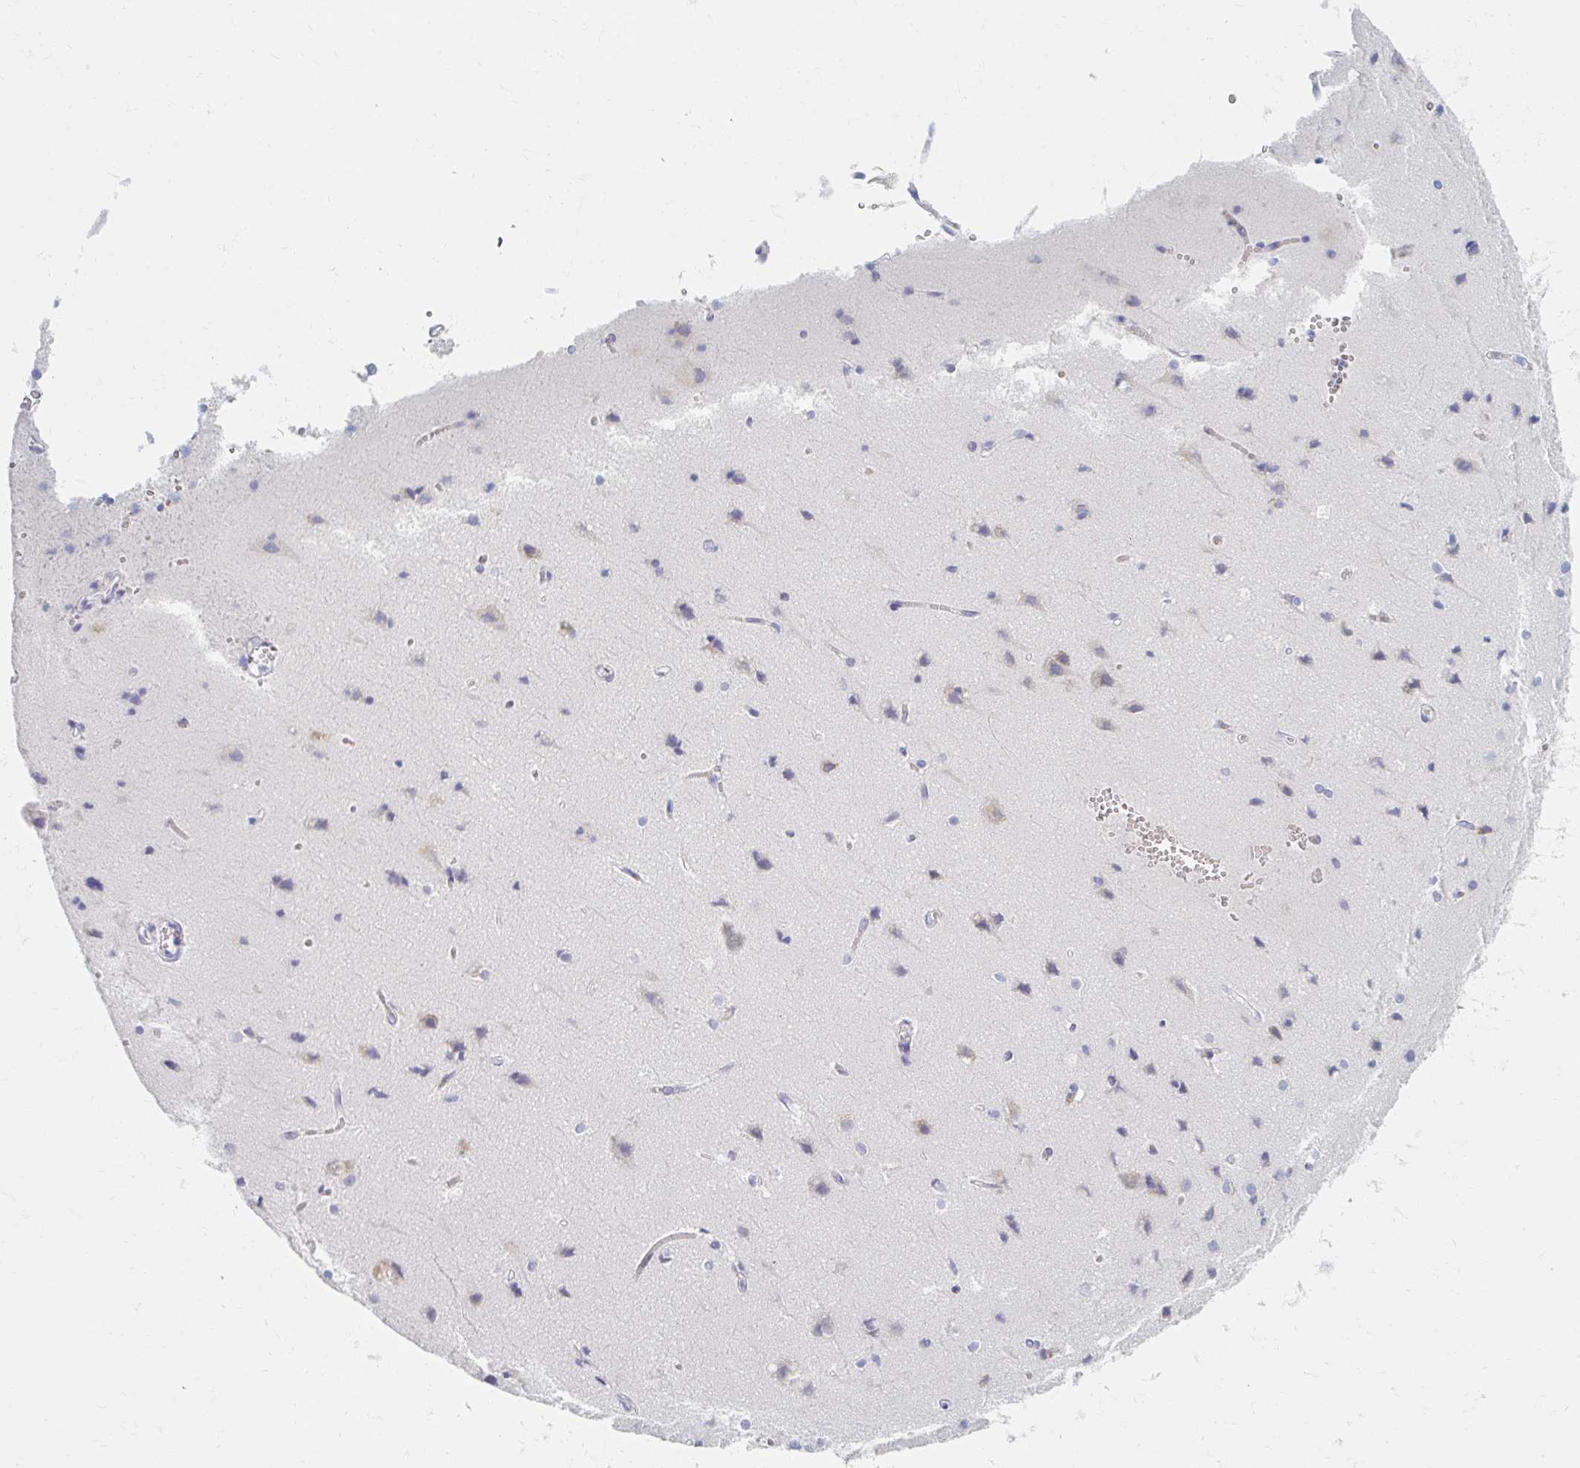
{"staining": {"intensity": "negative", "quantity": "none", "location": "none"}, "tissue": "cerebral cortex", "cell_type": "Endothelial cells", "image_type": "normal", "snomed": [{"axis": "morphology", "description": "Normal tissue, NOS"}, {"axis": "topography", "description": "Cerebral cortex"}], "caption": "This is an immunohistochemistry image of normal human cerebral cortex. There is no expression in endothelial cells.", "gene": "MYLK2", "patient": {"sex": "male", "age": 37}}